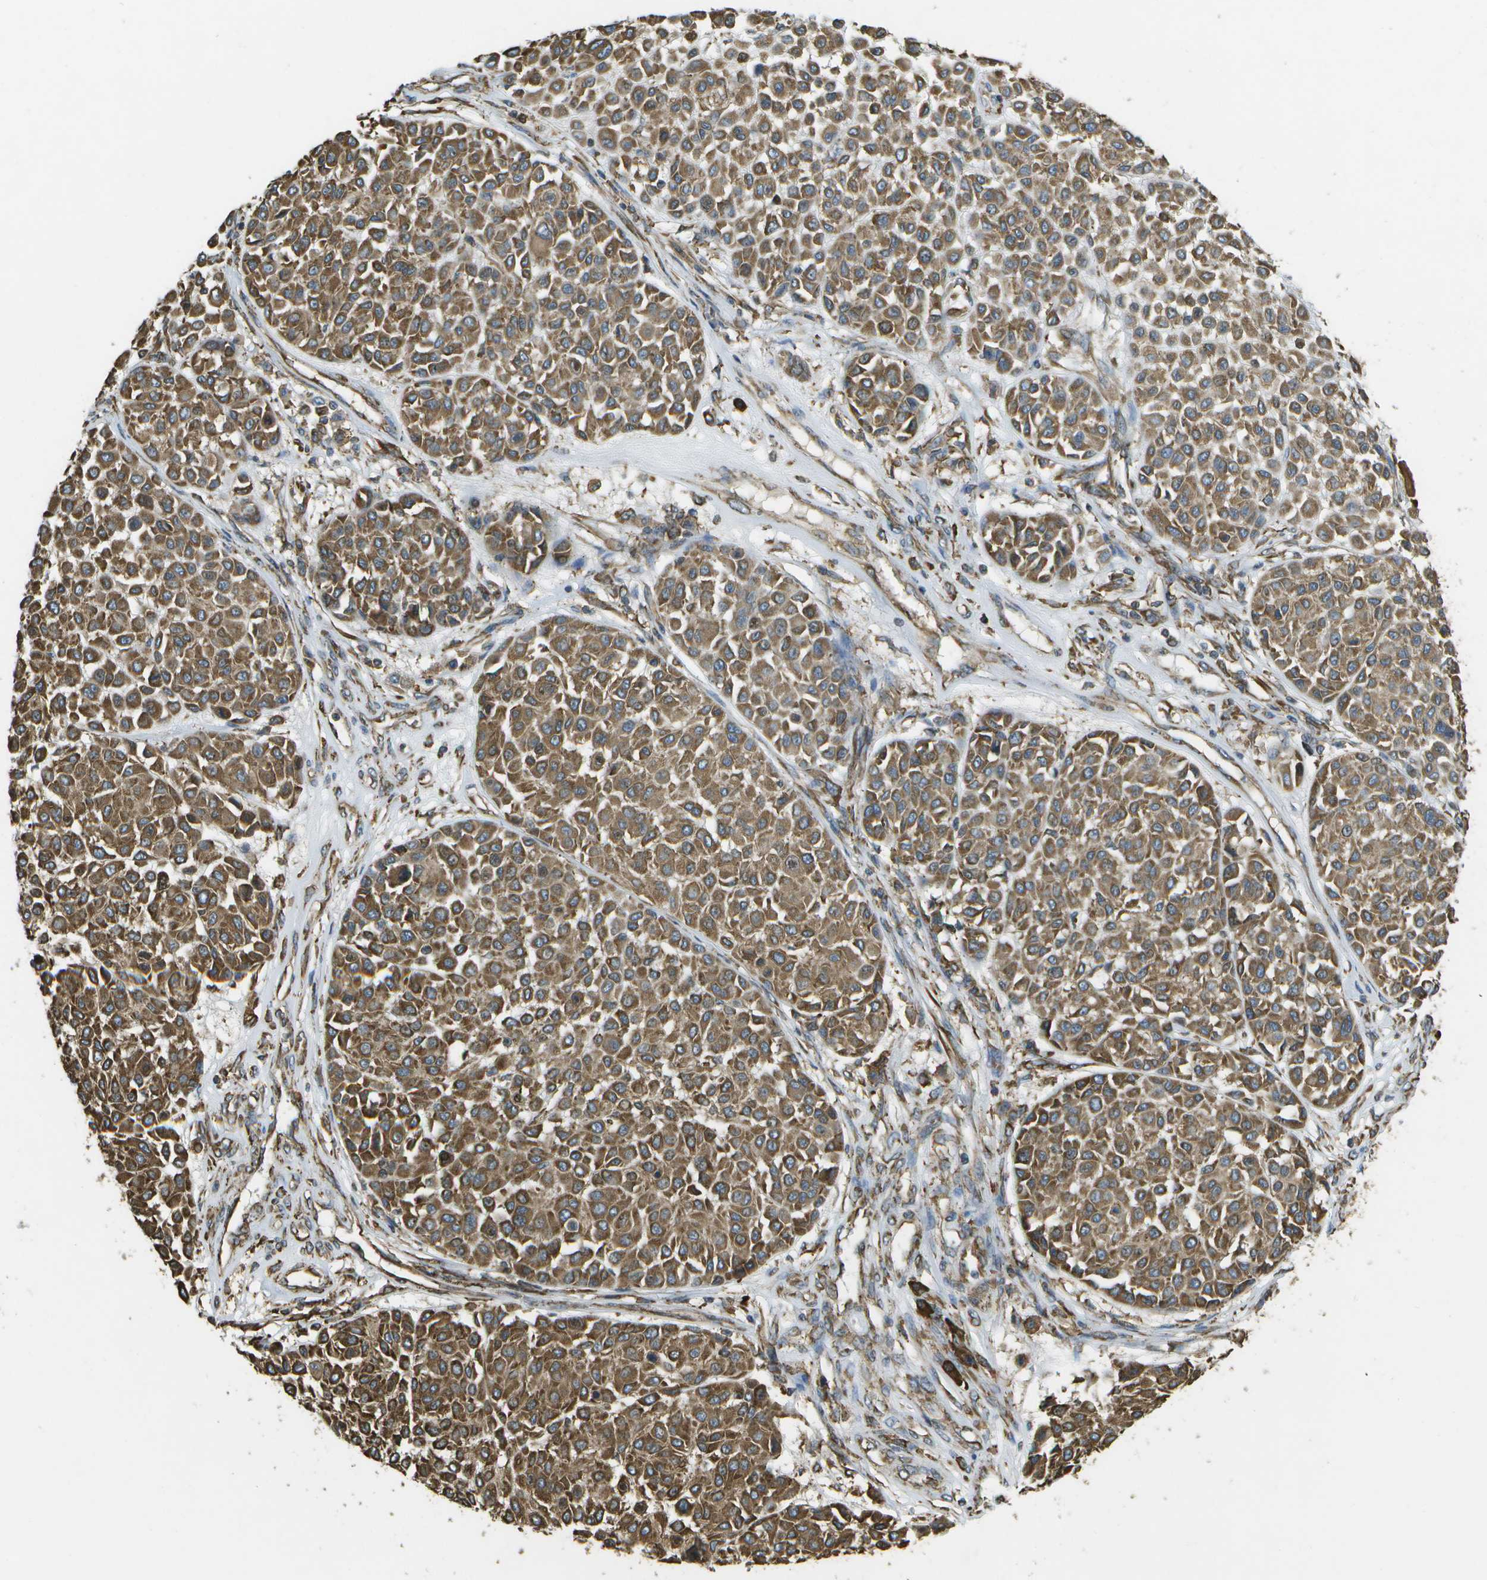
{"staining": {"intensity": "weak", "quantity": ">75%", "location": "cytoplasmic/membranous"}, "tissue": "melanoma", "cell_type": "Tumor cells", "image_type": "cancer", "snomed": [{"axis": "morphology", "description": "Malignant melanoma, Metastatic site"}, {"axis": "topography", "description": "Soft tissue"}], "caption": "A brown stain labels weak cytoplasmic/membranous positivity of a protein in malignant melanoma (metastatic site) tumor cells. Immunohistochemistry (ihc) stains the protein of interest in brown and the nuclei are stained blue.", "gene": "PDIA4", "patient": {"sex": "male", "age": 41}}